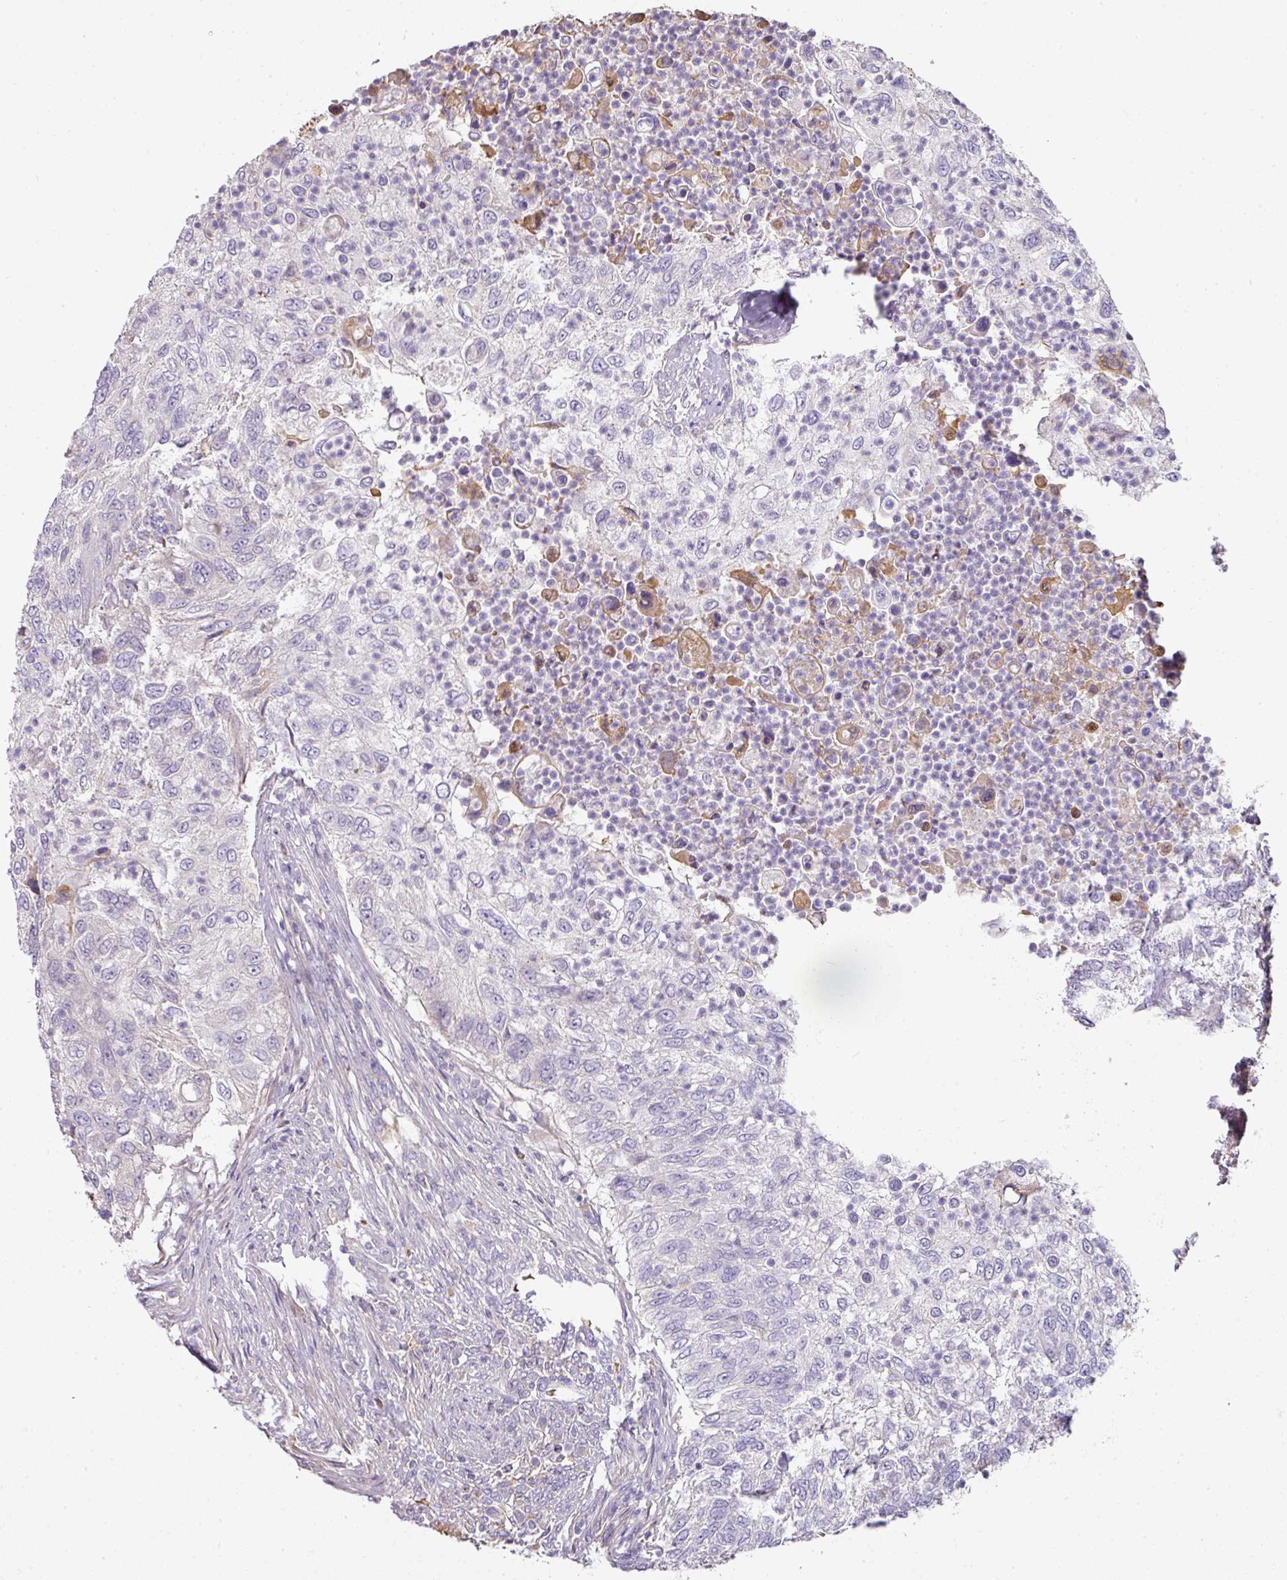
{"staining": {"intensity": "negative", "quantity": "none", "location": "none"}, "tissue": "urothelial cancer", "cell_type": "Tumor cells", "image_type": "cancer", "snomed": [{"axis": "morphology", "description": "Urothelial carcinoma, High grade"}, {"axis": "topography", "description": "Urinary bladder"}], "caption": "Immunohistochemical staining of high-grade urothelial carcinoma exhibits no significant positivity in tumor cells.", "gene": "CCZ1", "patient": {"sex": "female", "age": 60}}